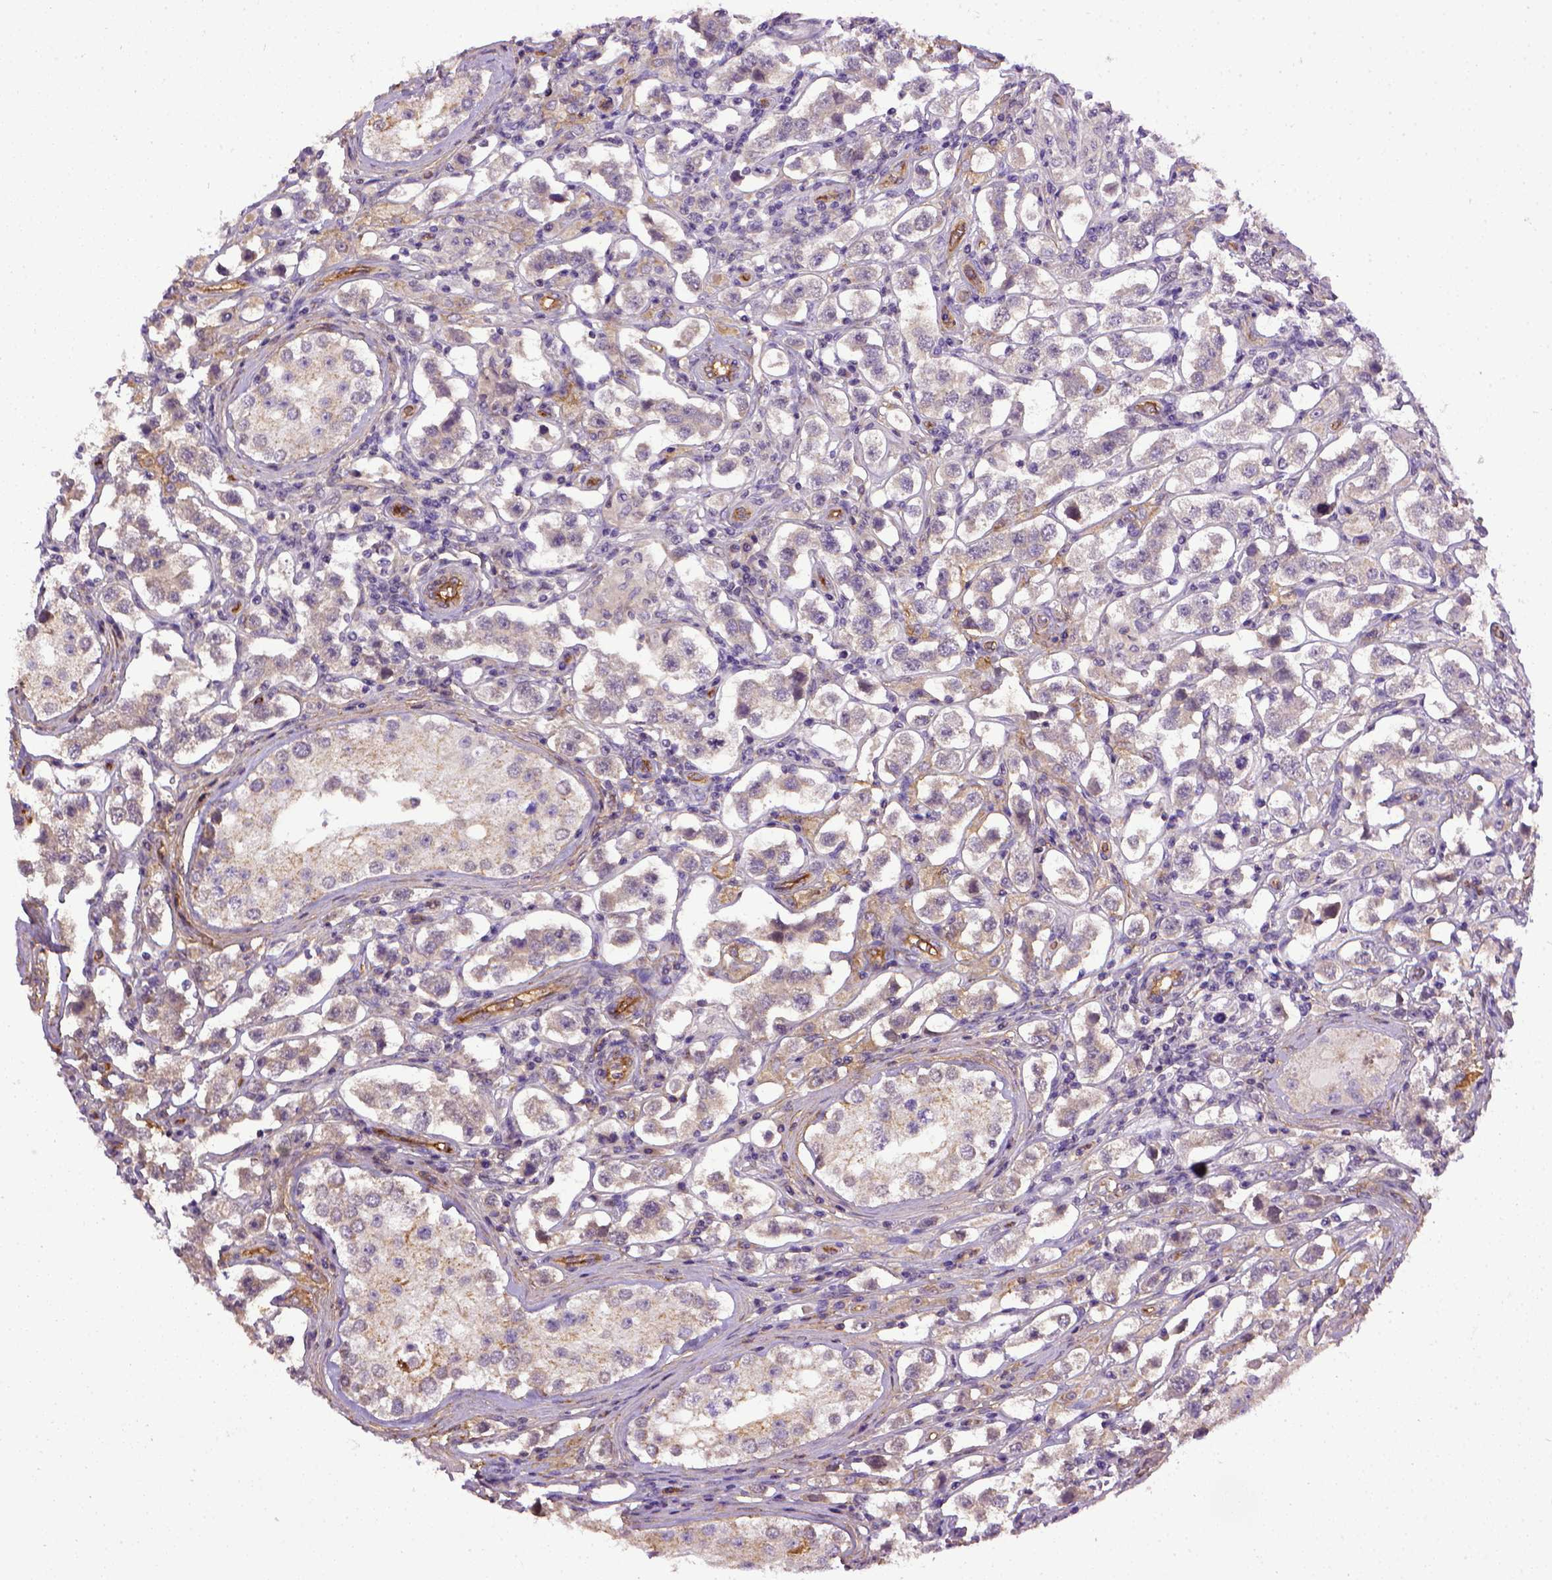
{"staining": {"intensity": "weak", "quantity": "25%-75%", "location": "cytoplasmic/membranous"}, "tissue": "testis cancer", "cell_type": "Tumor cells", "image_type": "cancer", "snomed": [{"axis": "morphology", "description": "Seminoma, NOS"}, {"axis": "topography", "description": "Testis"}], "caption": "Tumor cells exhibit weak cytoplasmic/membranous staining in about 25%-75% of cells in seminoma (testis).", "gene": "ENG", "patient": {"sex": "male", "age": 37}}